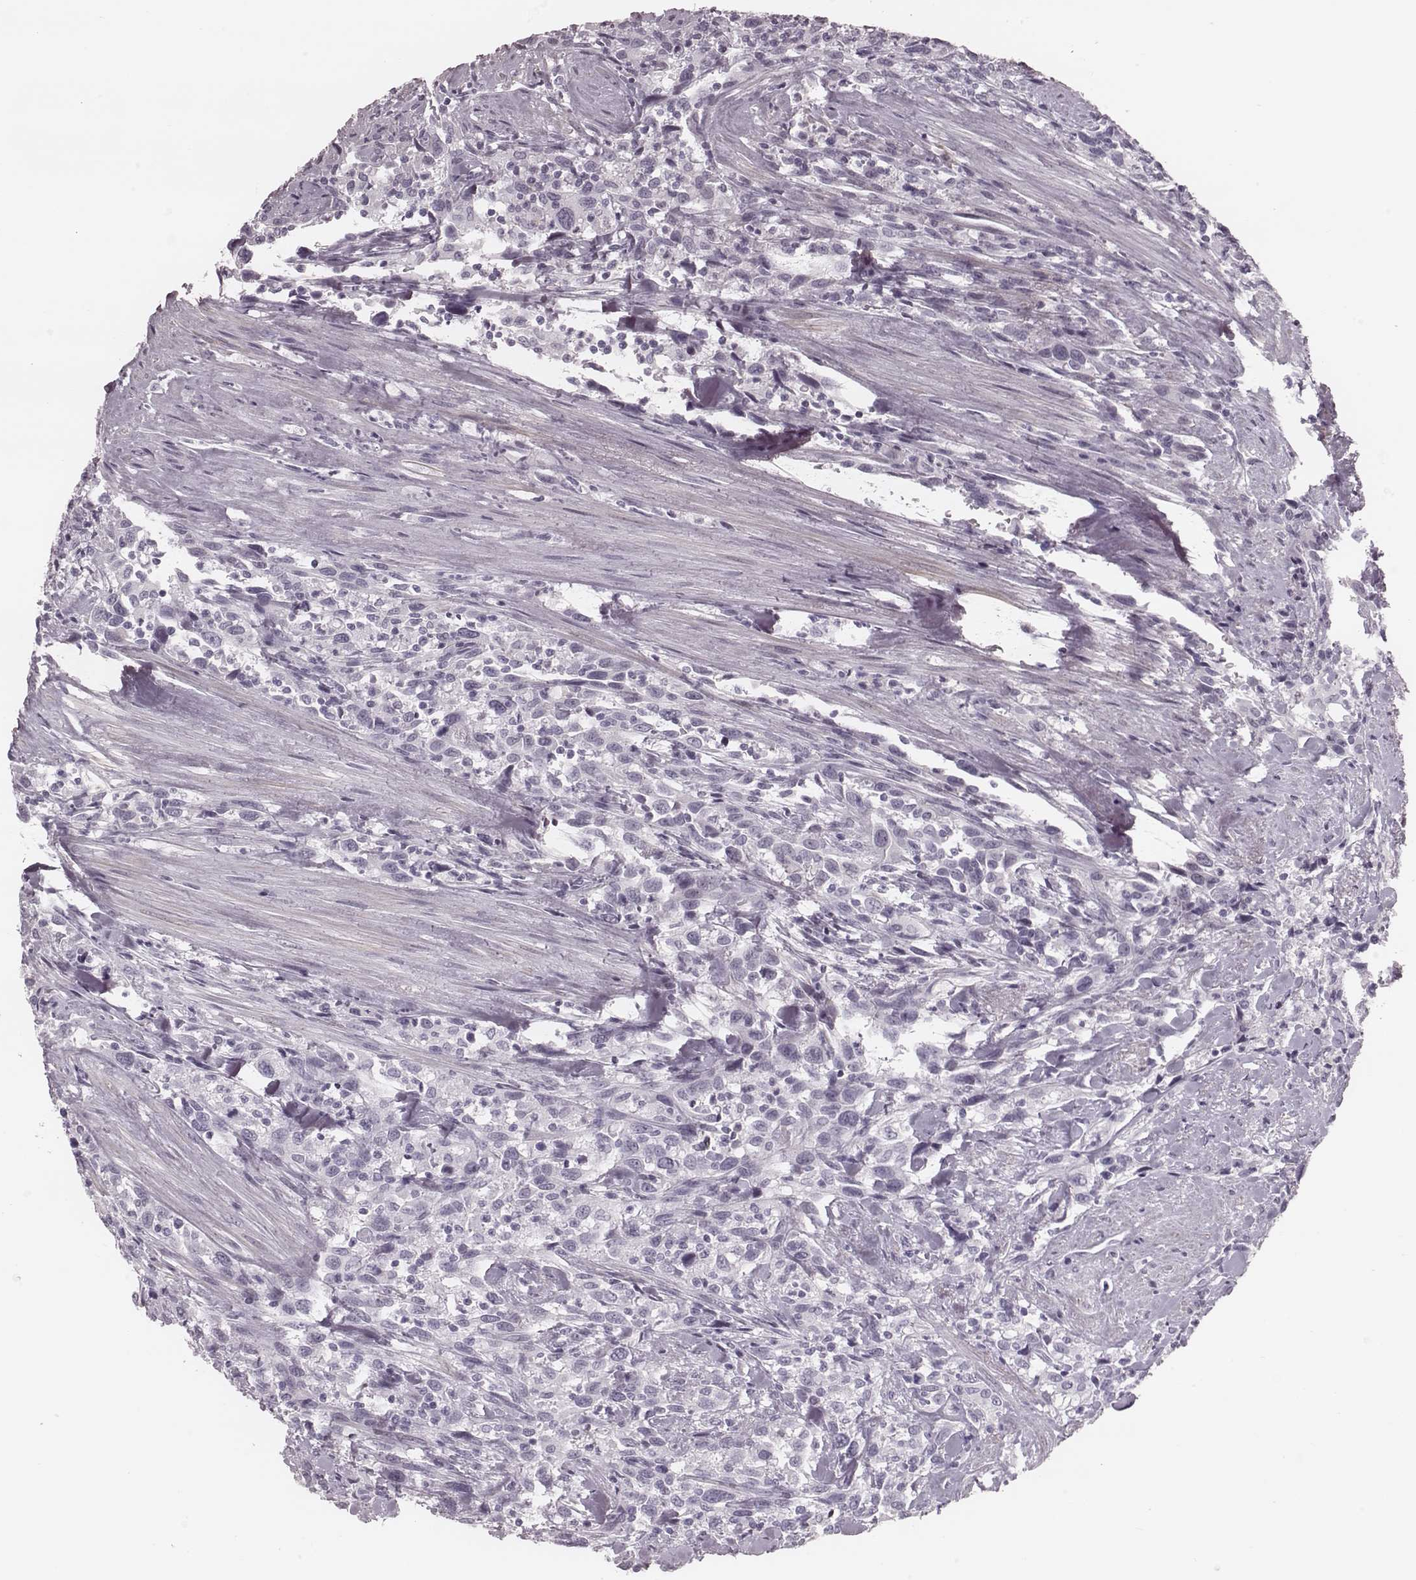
{"staining": {"intensity": "negative", "quantity": "none", "location": "none"}, "tissue": "urothelial cancer", "cell_type": "Tumor cells", "image_type": "cancer", "snomed": [{"axis": "morphology", "description": "Urothelial carcinoma, NOS"}, {"axis": "morphology", "description": "Urothelial carcinoma, High grade"}, {"axis": "topography", "description": "Urinary bladder"}], "caption": "DAB immunohistochemical staining of human transitional cell carcinoma shows no significant positivity in tumor cells.", "gene": "KRT74", "patient": {"sex": "female", "age": 64}}